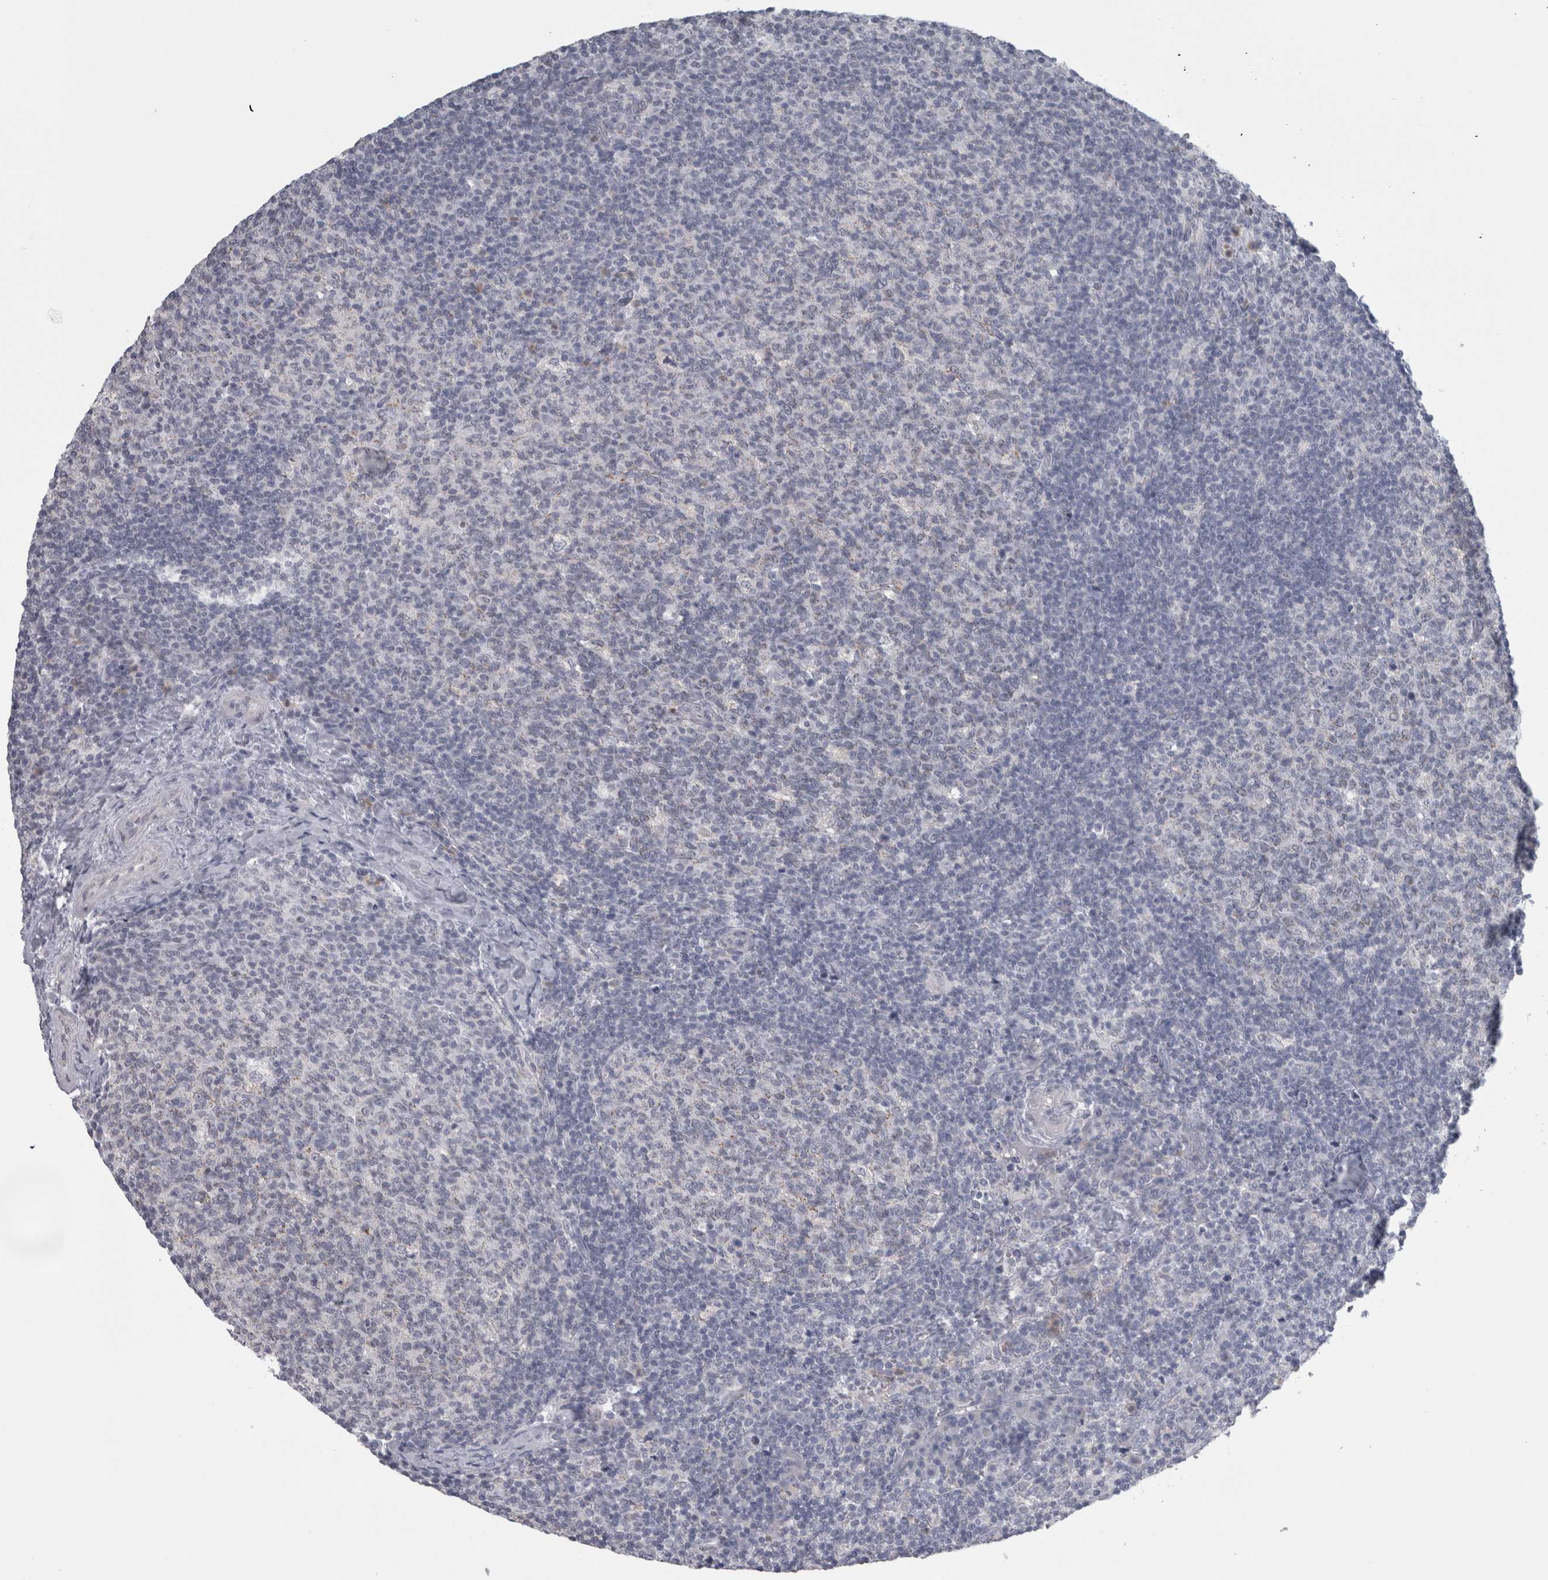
{"staining": {"intensity": "negative", "quantity": "none", "location": "none"}, "tissue": "lymph node", "cell_type": "Germinal center cells", "image_type": "normal", "snomed": [{"axis": "morphology", "description": "Normal tissue, NOS"}, {"axis": "morphology", "description": "Inflammation, NOS"}, {"axis": "topography", "description": "Lymph node"}], "caption": "Germinal center cells are negative for protein expression in normal human lymph node. (DAB (3,3'-diaminobenzidine) IHC visualized using brightfield microscopy, high magnification).", "gene": "PLIN1", "patient": {"sex": "male", "age": 55}}